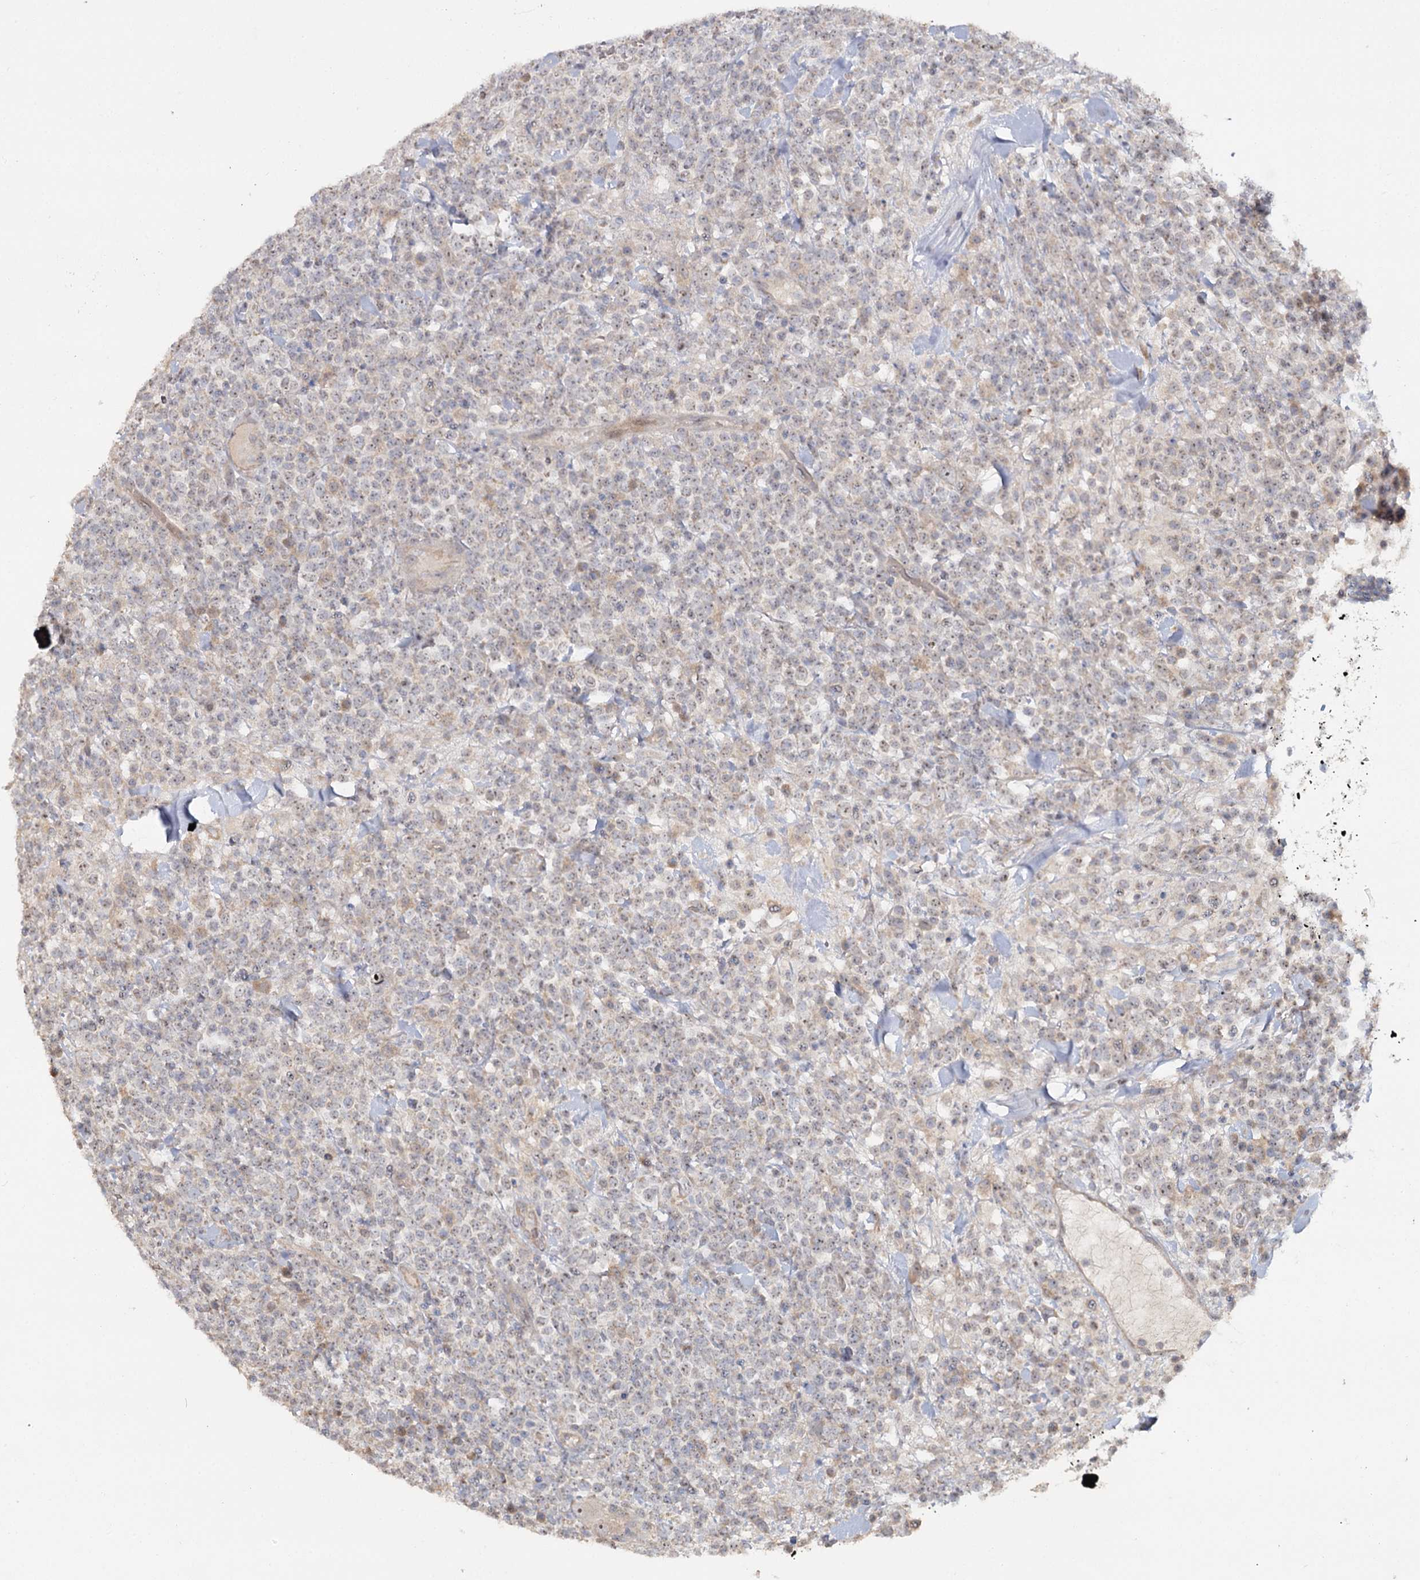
{"staining": {"intensity": "weak", "quantity": "<25%", "location": "nuclear"}, "tissue": "lymphoma", "cell_type": "Tumor cells", "image_type": "cancer", "snomed": [{"axis": "morphology", "description": "Malignant lymphoma, non-Hodgkin's type, High grade"}, {"axis": "topography", "description": "Colon"}], "caption": "Immunohistochemistry image of neoplastic tissue: high-grade malignant lymphoma, non-Hodgkin's type stained with DAB shows no significant protein expression in tumor cells.", "gene": "ANGPTL5", "patient": {"sex": "female", "age": 53}}